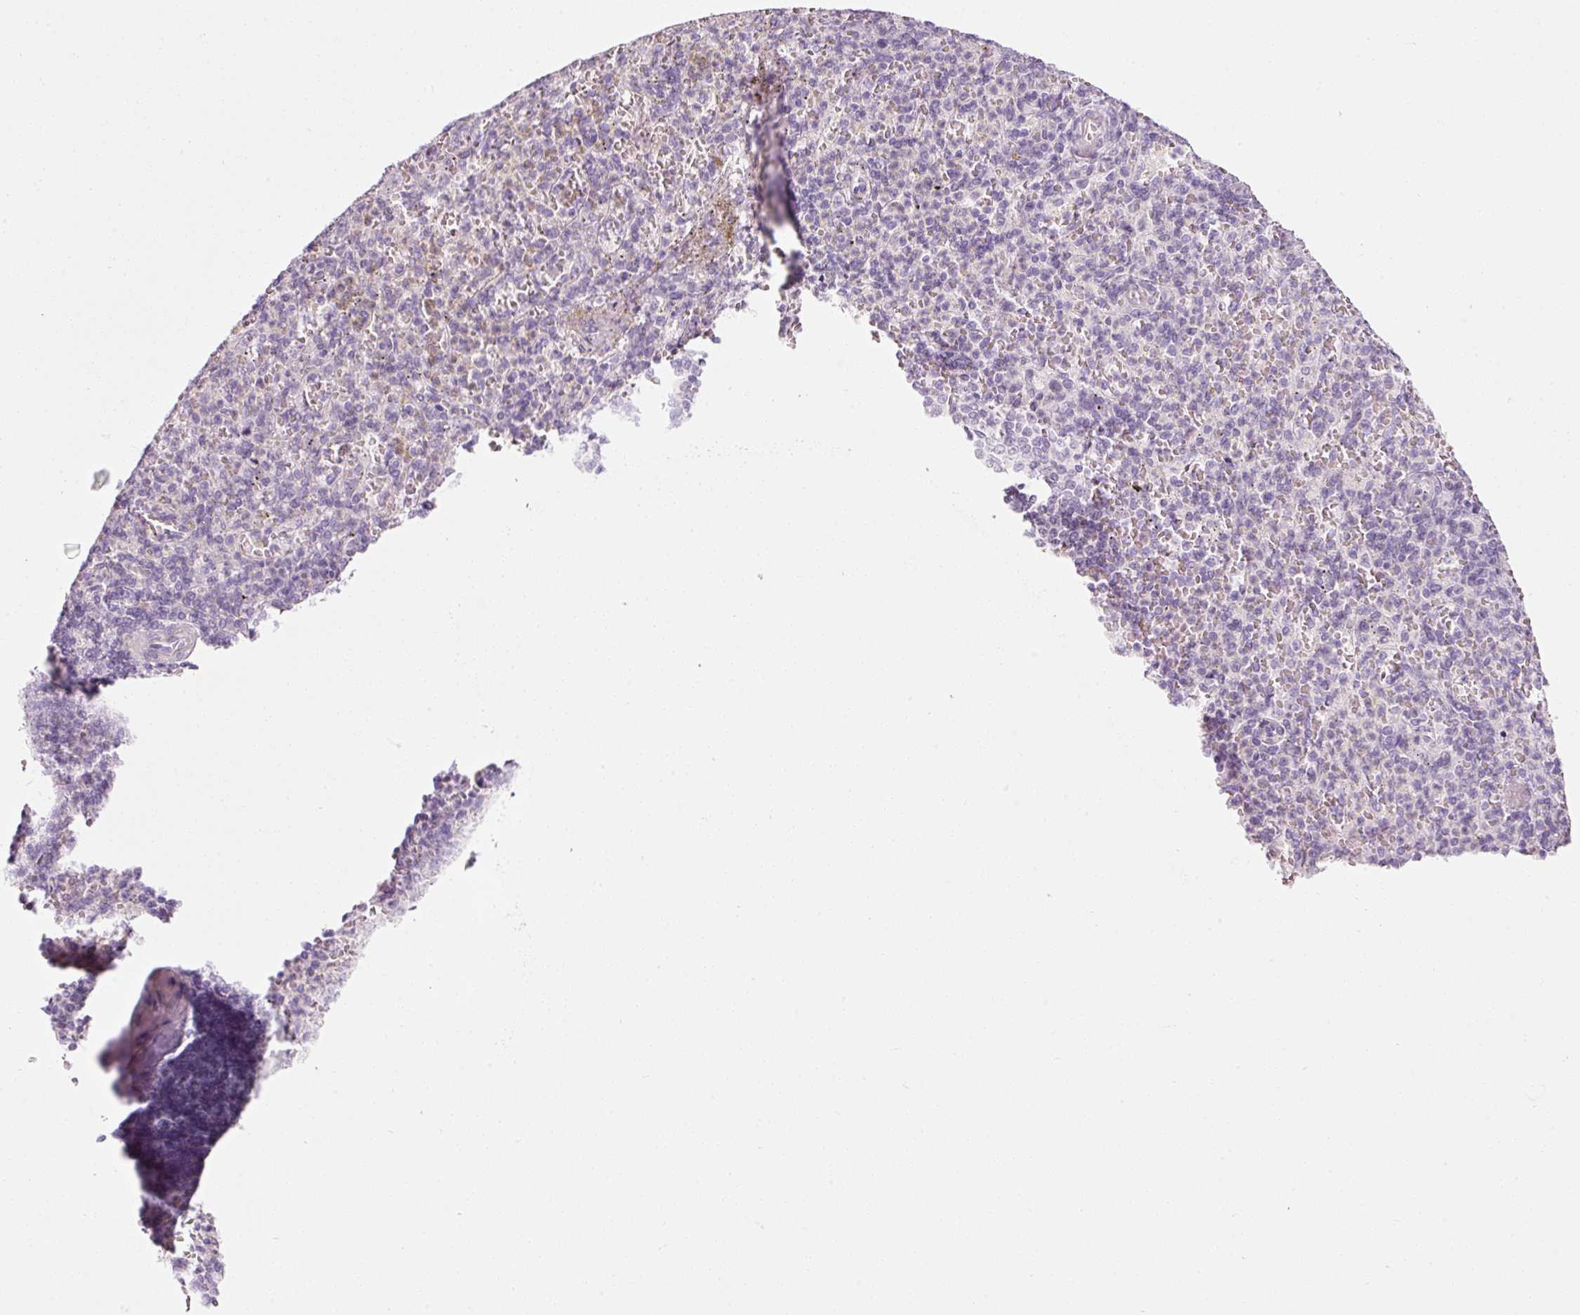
{"staining": {"intensity": "negative", "quantity": "none", "location": "none"}, "tissue": "spleen", "cell_type": "Cells in red pulp", "image_type": "normal", "snomed": [{"axis": "morphology", "description": "Normal tissue, NOS"}, {"axis": "topography", "description": "Spleen"}], "caption": "This is a image of immunohistochemistry (IHC) staining of benign spleen, which shows no expression in cells in red pulp.", "gene": "ANKRD20A1", "patient": {"sex": "female", "age": 74}}